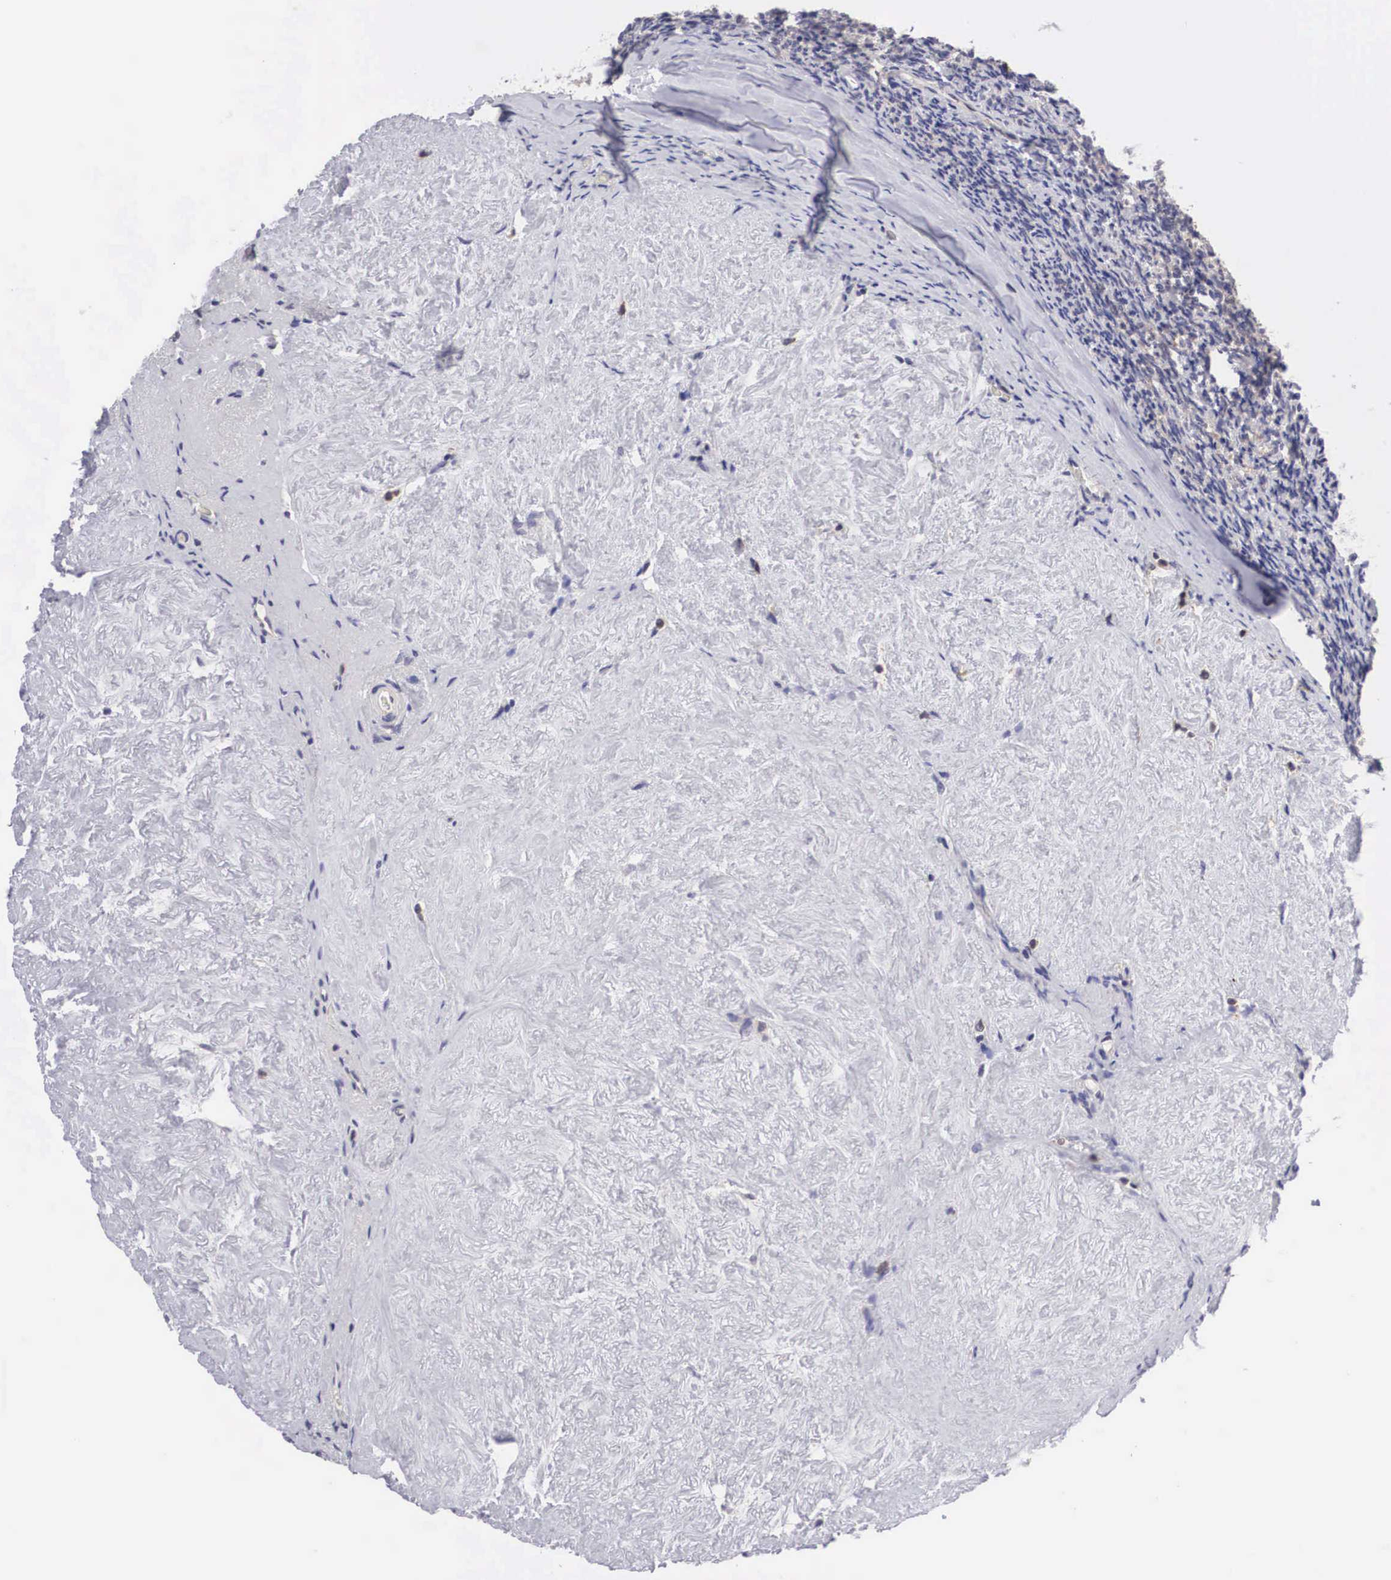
{"staining": {"intensity": "strong", "quantity": ">75%", "location": "cytoplasmic/membranous,nuclear"}, "tissue": "ovary", "cell_type": "Follicle cells", "image_type": "normal", "snomed": [{"axis": "morphology", "description": "Normal tissue, NOS"}, {"axis": "topography", "description": "Ovary"}], "caption": "A micrograph showing strong cytoplasmic/membranous,nuclear positivity in approximately >75% of follicle cells in unremarkable ovary, as visualized by brown immunohistochemical staining.", "gene": "ADSL", "patient": {"sex": "female", "age": 53}}